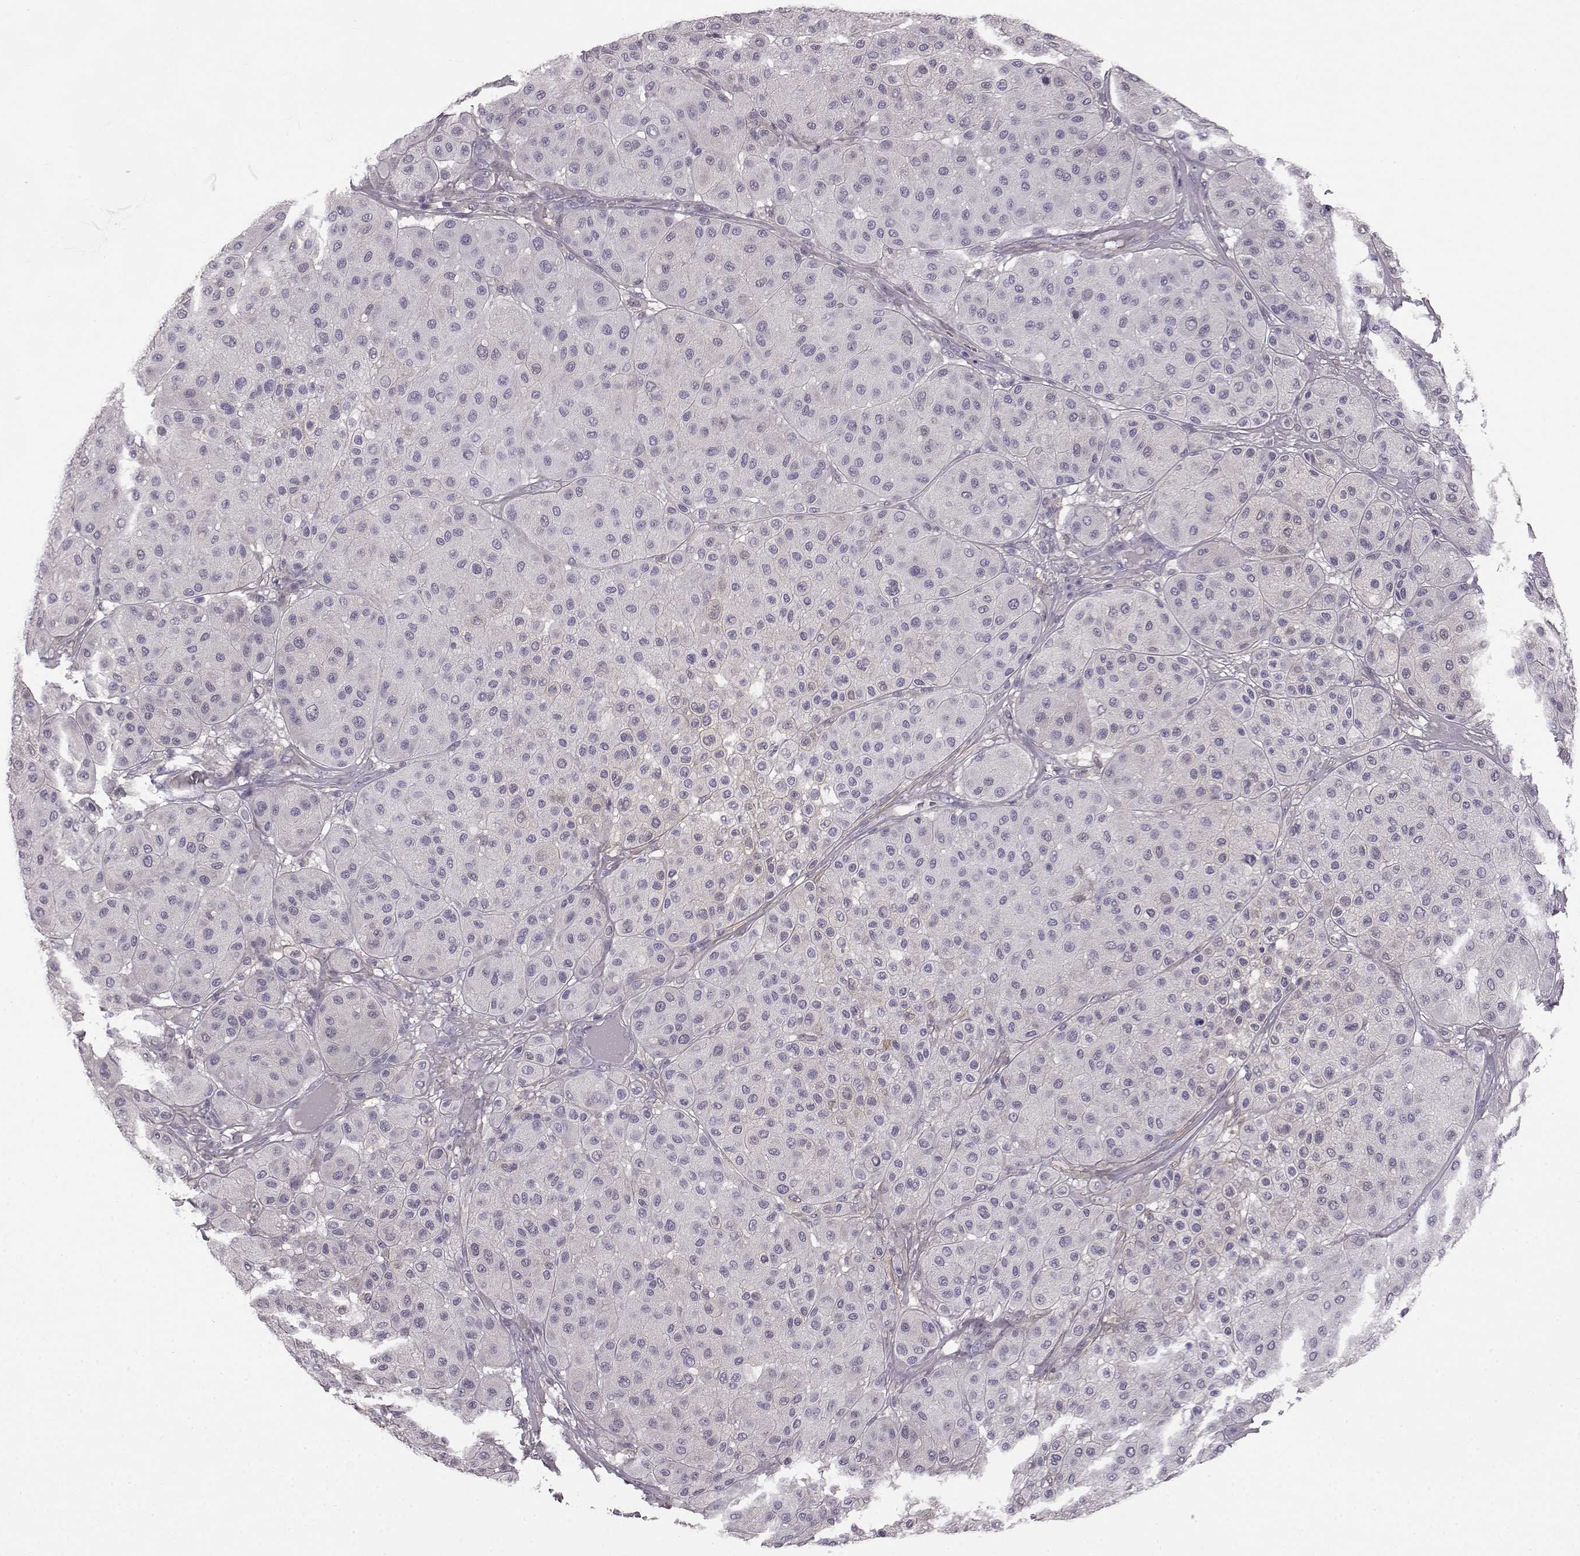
{"staining": {"intensity": "negative", "quantity": "none", "location": "none"}, "tissue": "melanoma", "cell_type": "Tumor cells", "image_type": "cancer", "snomed": [{"axis": "morphology", "description": "Malignant melanoma, Metastatic site"}, {"axis": "topography", "description": "Smooth muscle"}], "caption": "This is an immunohistochemistry histopathology image of human malignant melanoma (metastatic site). There is no positivity in tumor cells.", "gene": "KRT85", "patient": {"sex": "male", "age": 41}}